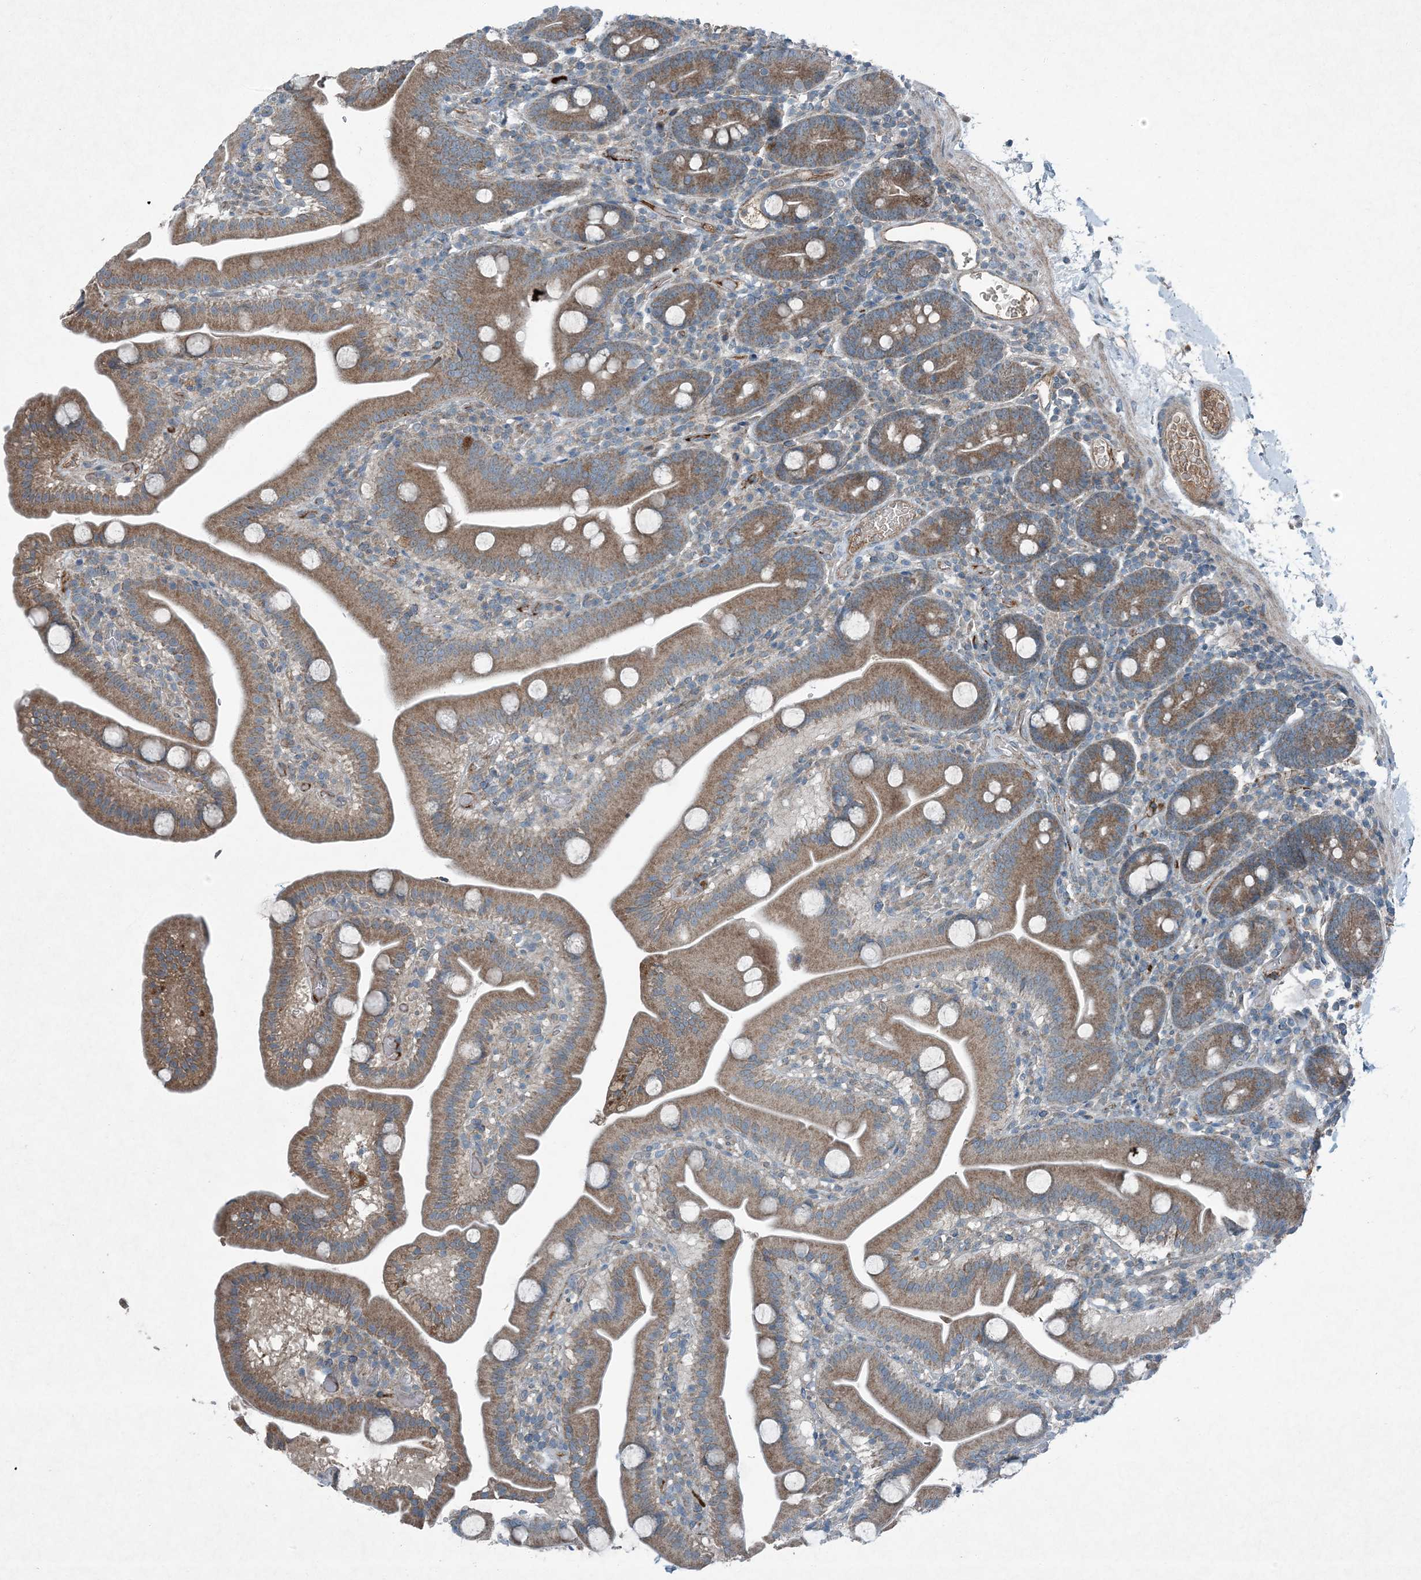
{"staining": {"intensity": "moderate", "quantity": ">75%", "location": "cytoplasmic/membranous"}, "tissue": "duodenum", "cell_type": "Glandular cells", "image_type": "normal", "snomed": [{"axis": "morphology", "description": "Normal tissue, NOS"}, {"axis": "topography", "description": "Duodenum"}], "caption": "This is an image of IHC staining of normal duodenum, which shows moderate staining in the cytoplasmic/membranous of glandular cells.", "gene": "APOM", "patient": {"sex": "male", "age": 55}}